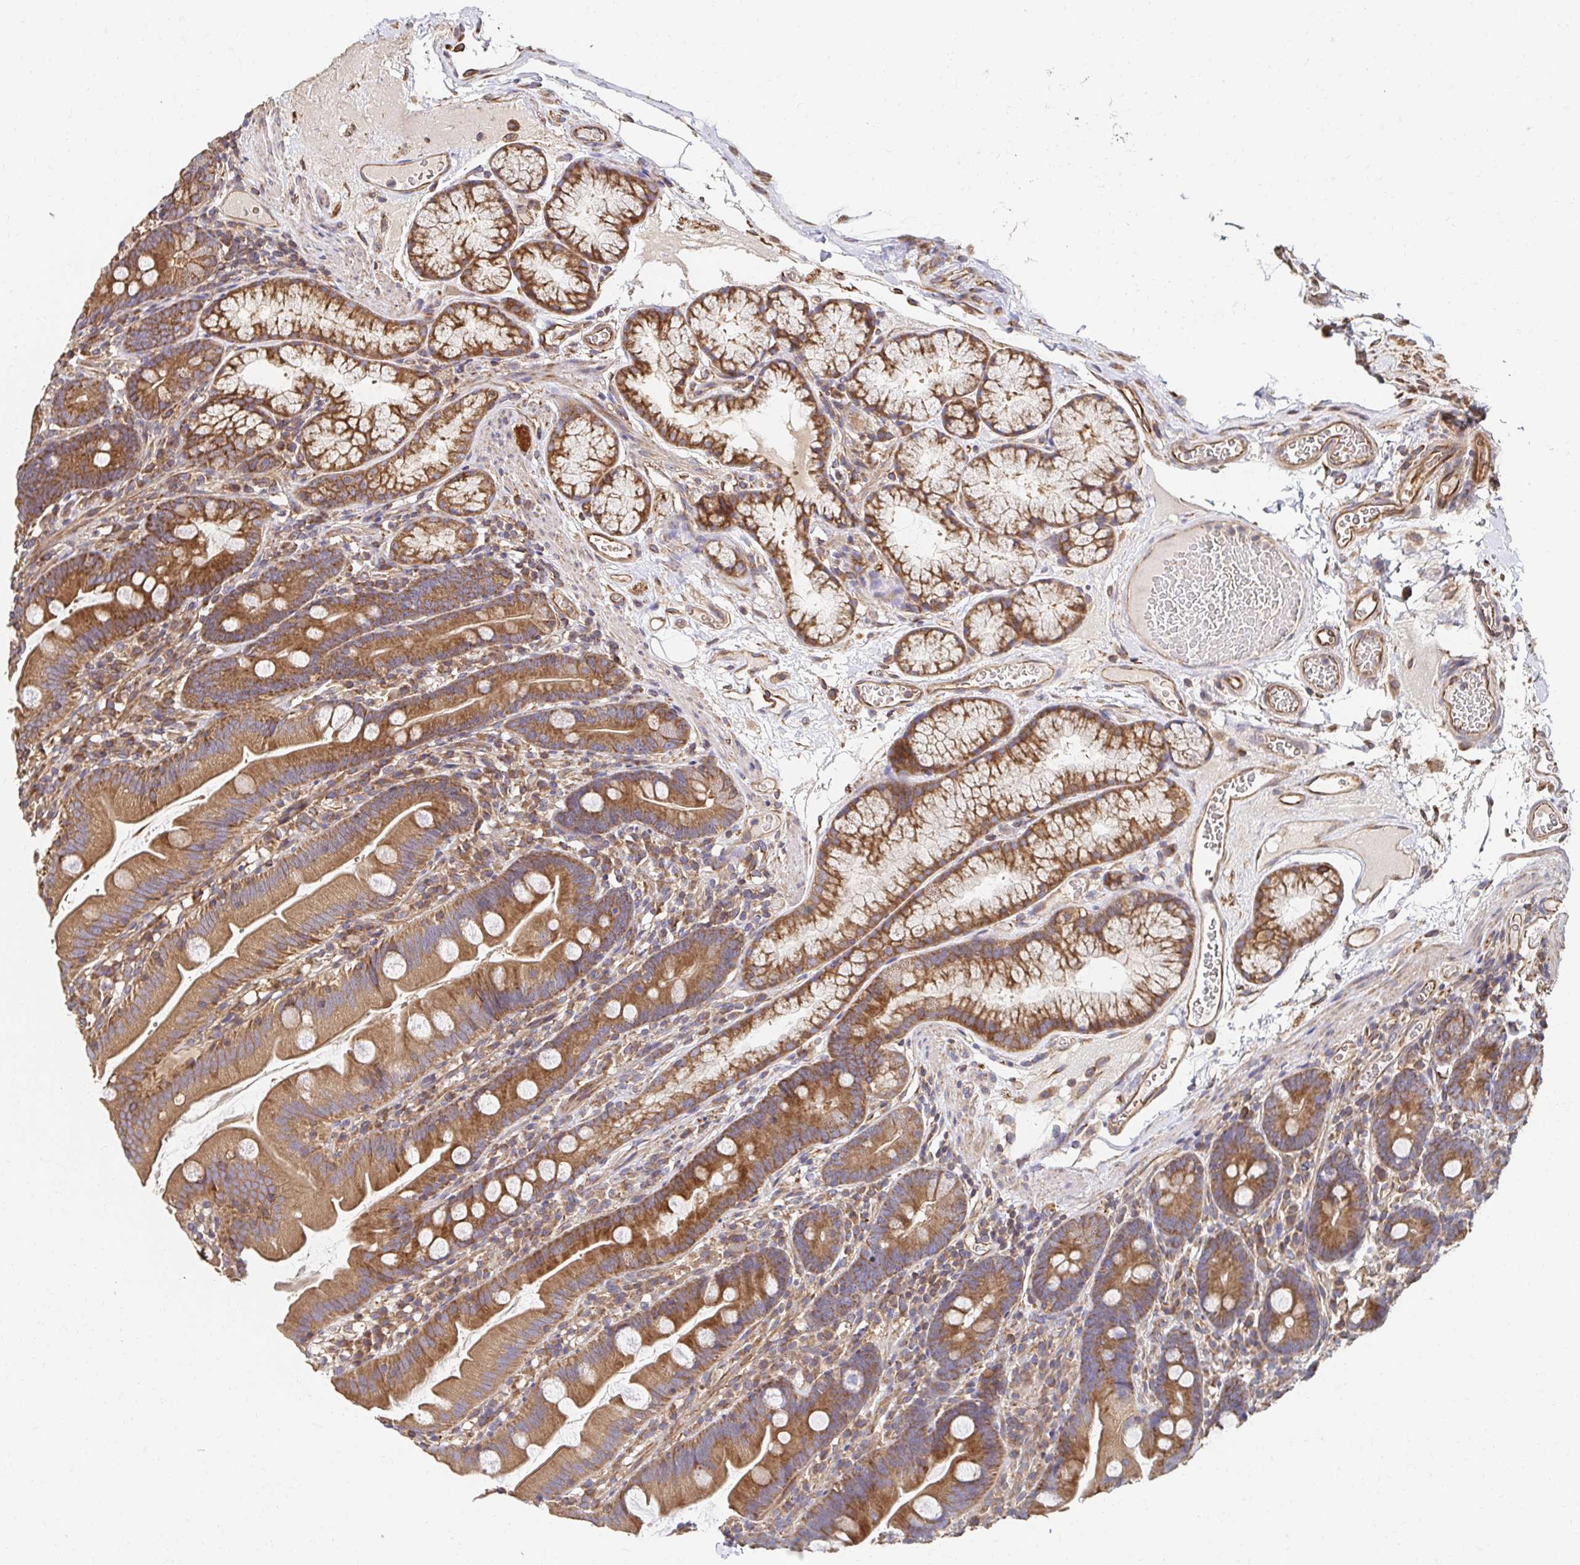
{"staining": {"intensity": "moderate", "quantity": ">75%", "location": "cytoplasmic/membranous"}, "tissue": "duodenum", "cell_type": "Glandular cells", "image_type": "normal", "snomed": [{"axis": "morphology", "description": "Normal tissue, NOS"}, {"axis": "topography", "description": "Duodenum"}], "caption": "Unremarkable duodenum demonstrates moderate cytoplasmic/membranous expression in approximately >75% of glandular cells The staining was performed using DAB (3,3'-diaminobenzidine) to visualize the protein expression in brown, while the nuclei were stained in blue with hematoxylin (Magnification: 20x)..", "gene": "APBB1", "patient": {"sex": "female", "age": 67}}